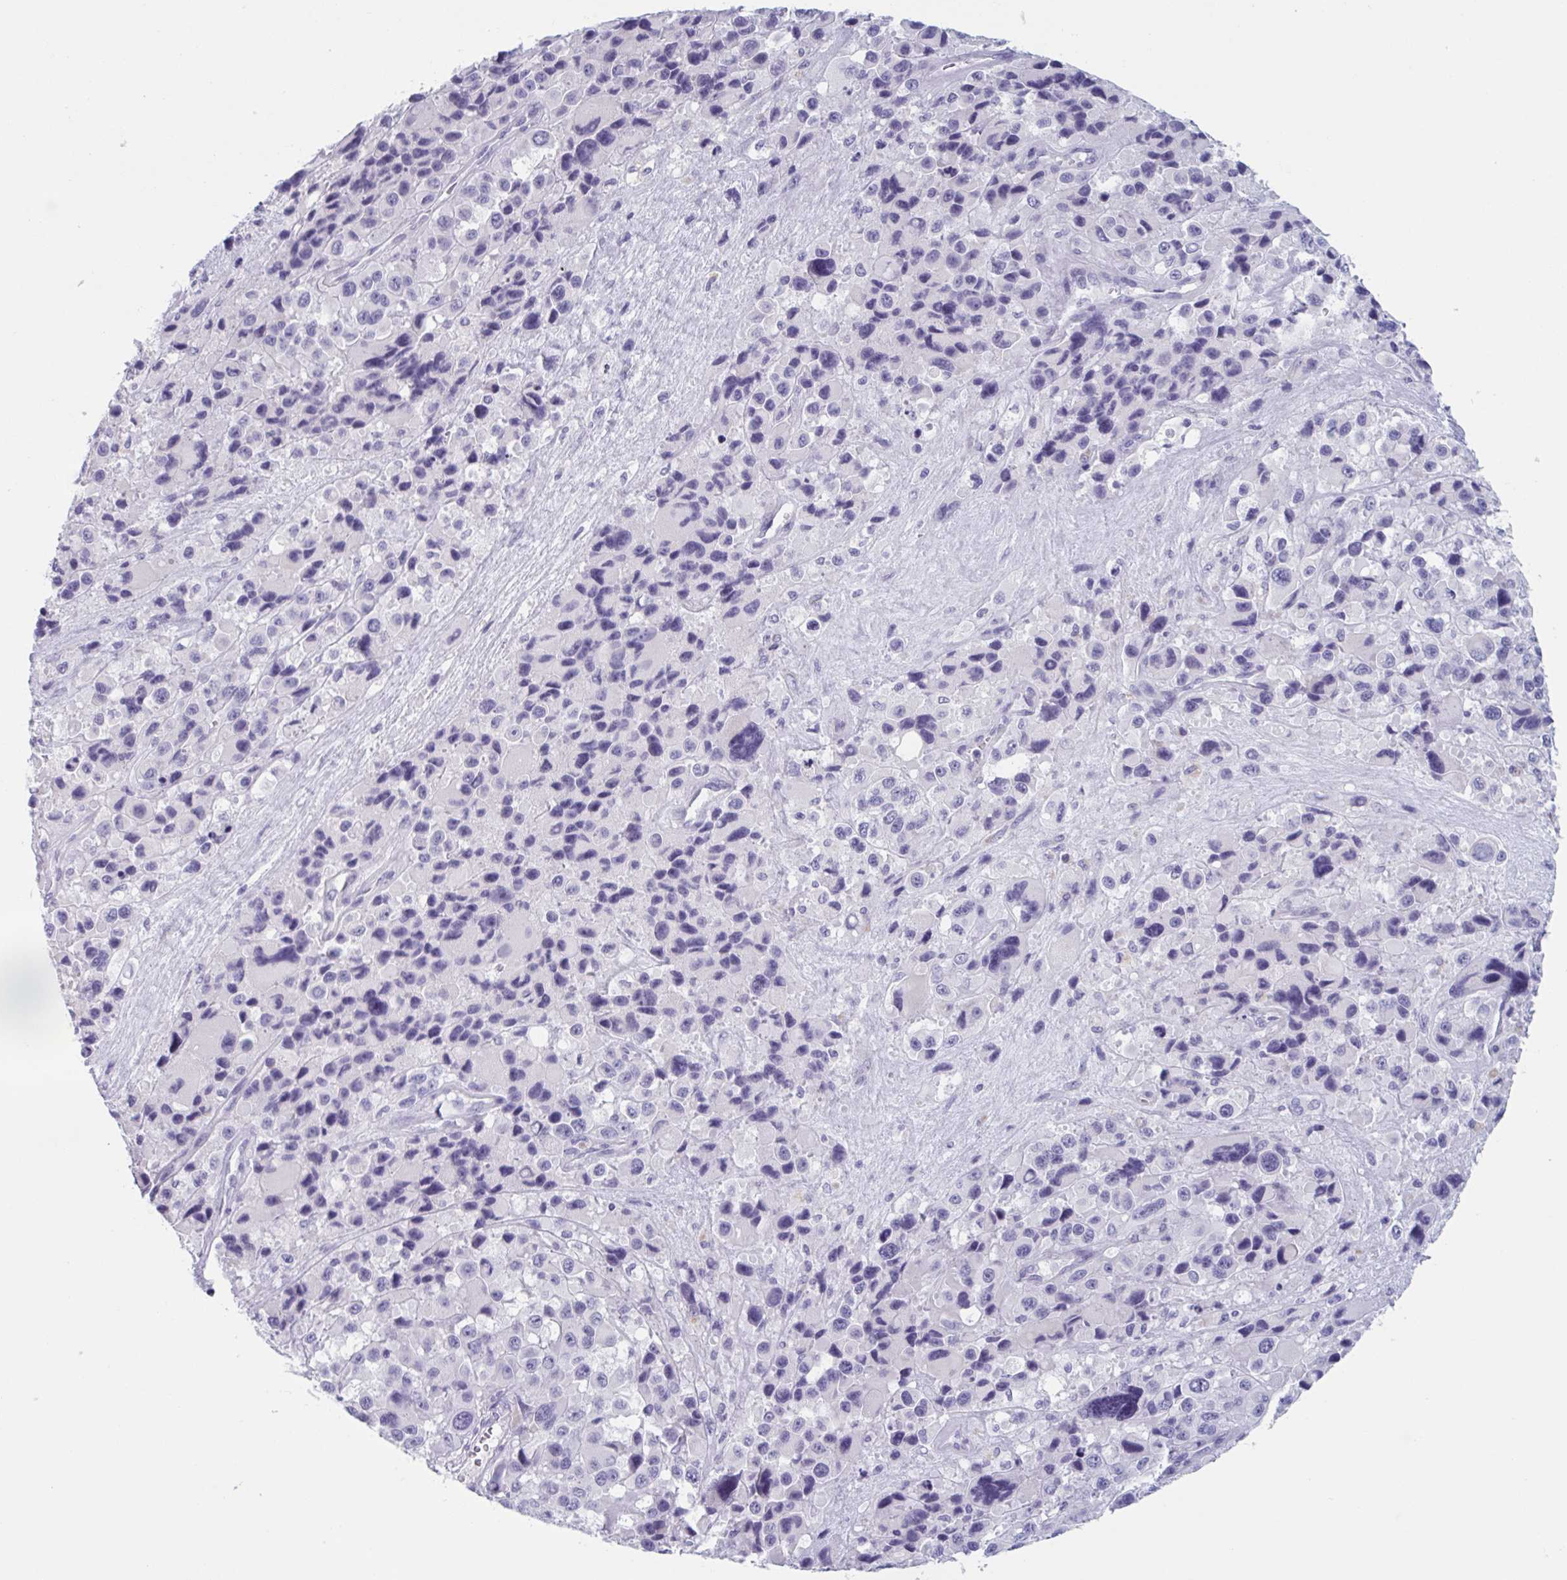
{"staining": {"intensity": "negative", "quantity": "none", "location": "none"}, "tissue": "melanoma", "cell_type": "Tumor cells", "image_type": "cancer", "snomed": [{"axis": "morphology", "description": "Malignant melanoma, Metastatic site"}, {"axis": "topography", "description": "Lymph node"}], "caption": "High magnification brightfield microscopy of melanoma stained with DAB (3,3'-diaminobenzidine) (brown) and counterstained with hematoxylin (blue): tumor cells show no significant positivity. (DAB immunohistochemistry (IHC), high magnification).", "gene": "HSD11B2", "patient": {"sex": "female", "age": 65}}